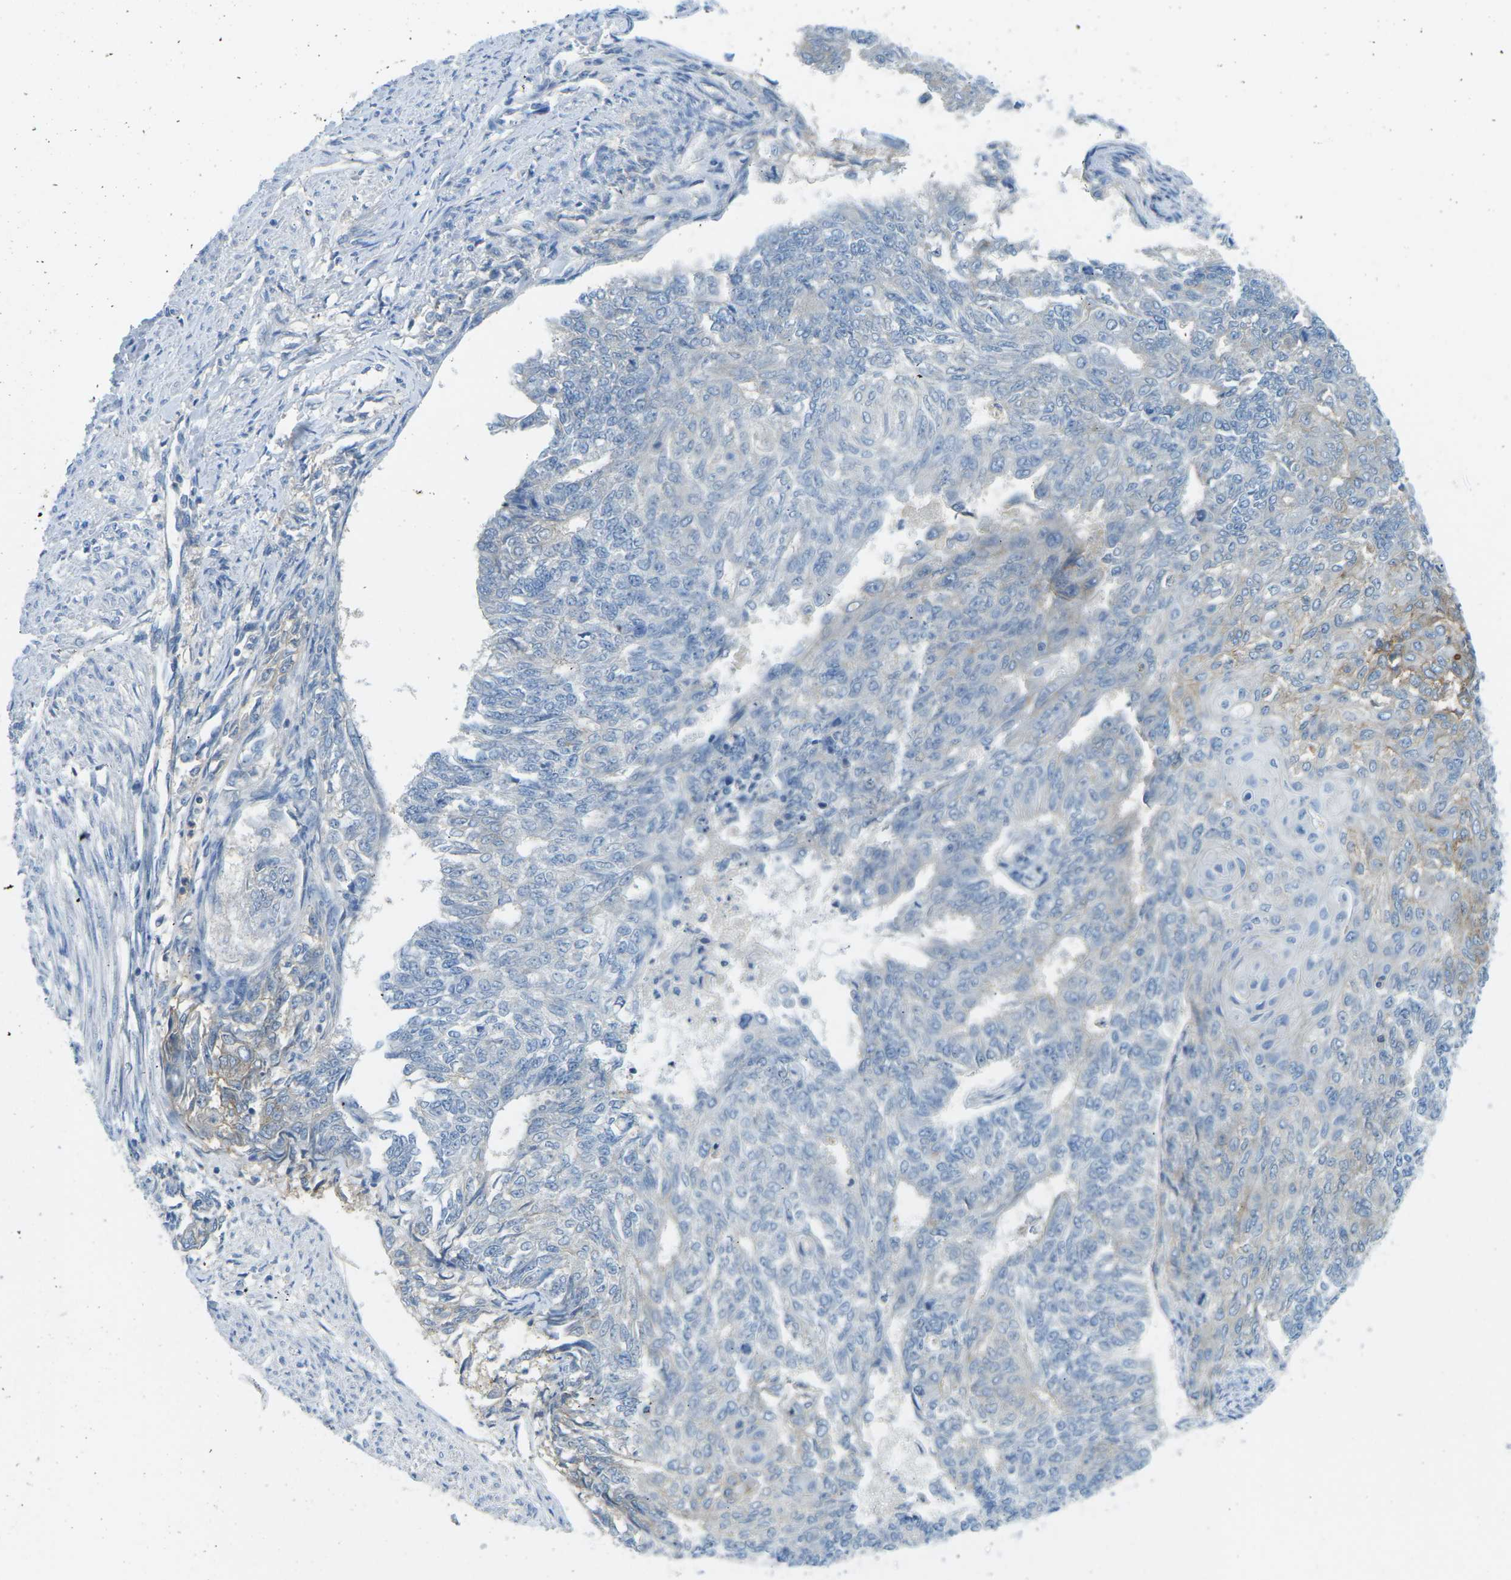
{"staining": {"intensity": "negative", "quantity": "none", "location": "none"}, "tissue": "endometrial cancer", "cell_type": "Tumor cells", "image_type": "cancer", "snomed": [{"axis": "morphology", "description": "Adenocarcinoma, NOS"}, {"axis": "topography", "description": "Endometrium"}], "caption": "DAB (3,3'-diaminobenzidine) immunohistochemical staining of human endometrial cancer displays no significant expression in tumor cells.", "gene": "CD47", "patient": {"sex": "female", "age": 32}}